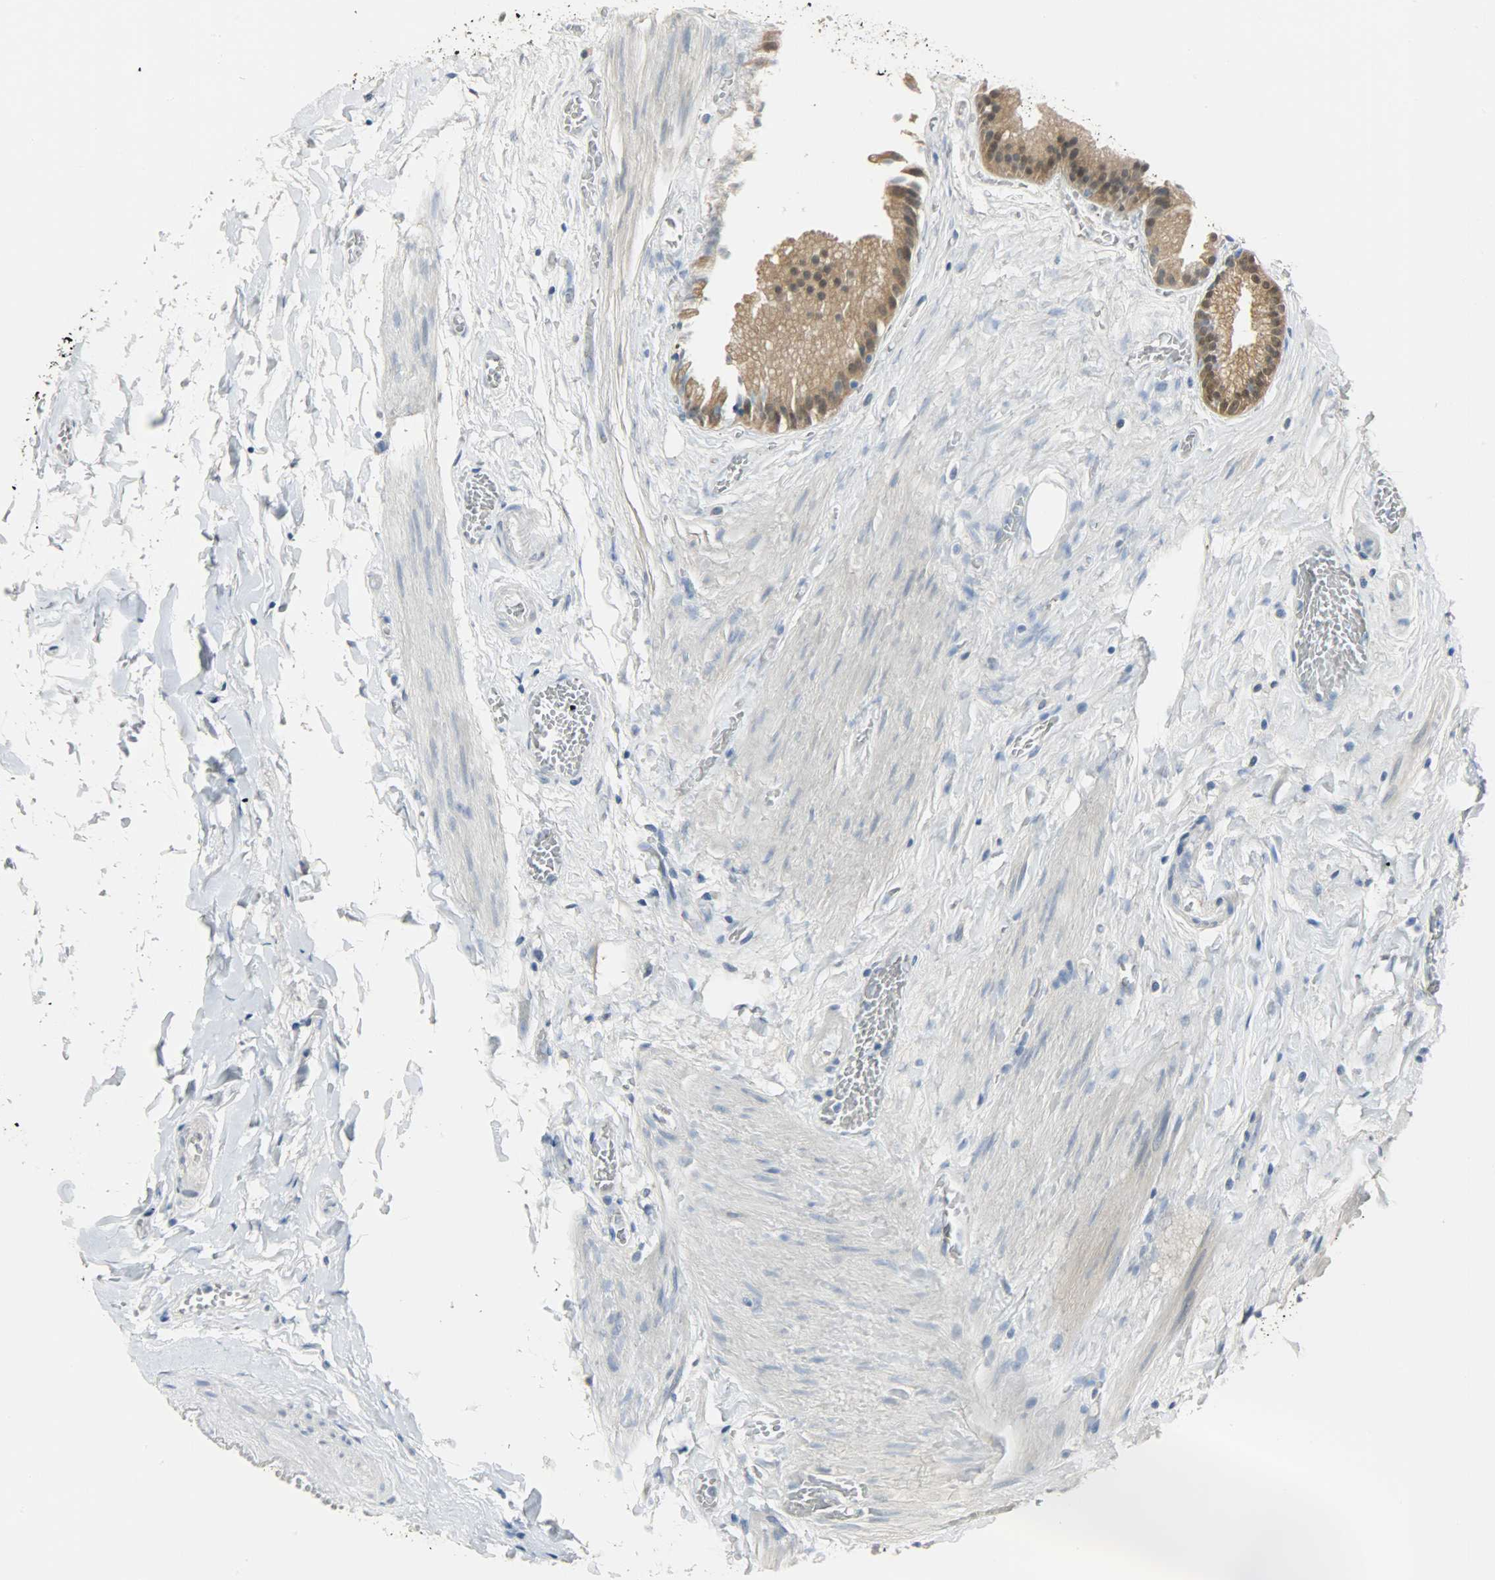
{"staining": {"intensity": "strong", "quantity": ">75%", "location": "cytoplasmic/membranous,nuclear"}, "tissue": "gallbladder", "cell_type": "Glandular cells", "image_type": "normal", "snomed": [{"axis": "morphology", "description": "Normal tissue, NOS"}, {"axis": "topography", "description": "Gallbladder"}], "caption": "Immunohistochemical staining of unremarkable human gallbladder reveals strong cytoplasmic/membranous,nuclear protein expression in about >75% of glandular cells.", "gene": "EIF4EBP1", "patient": {"sex": "female", "age": 63}}